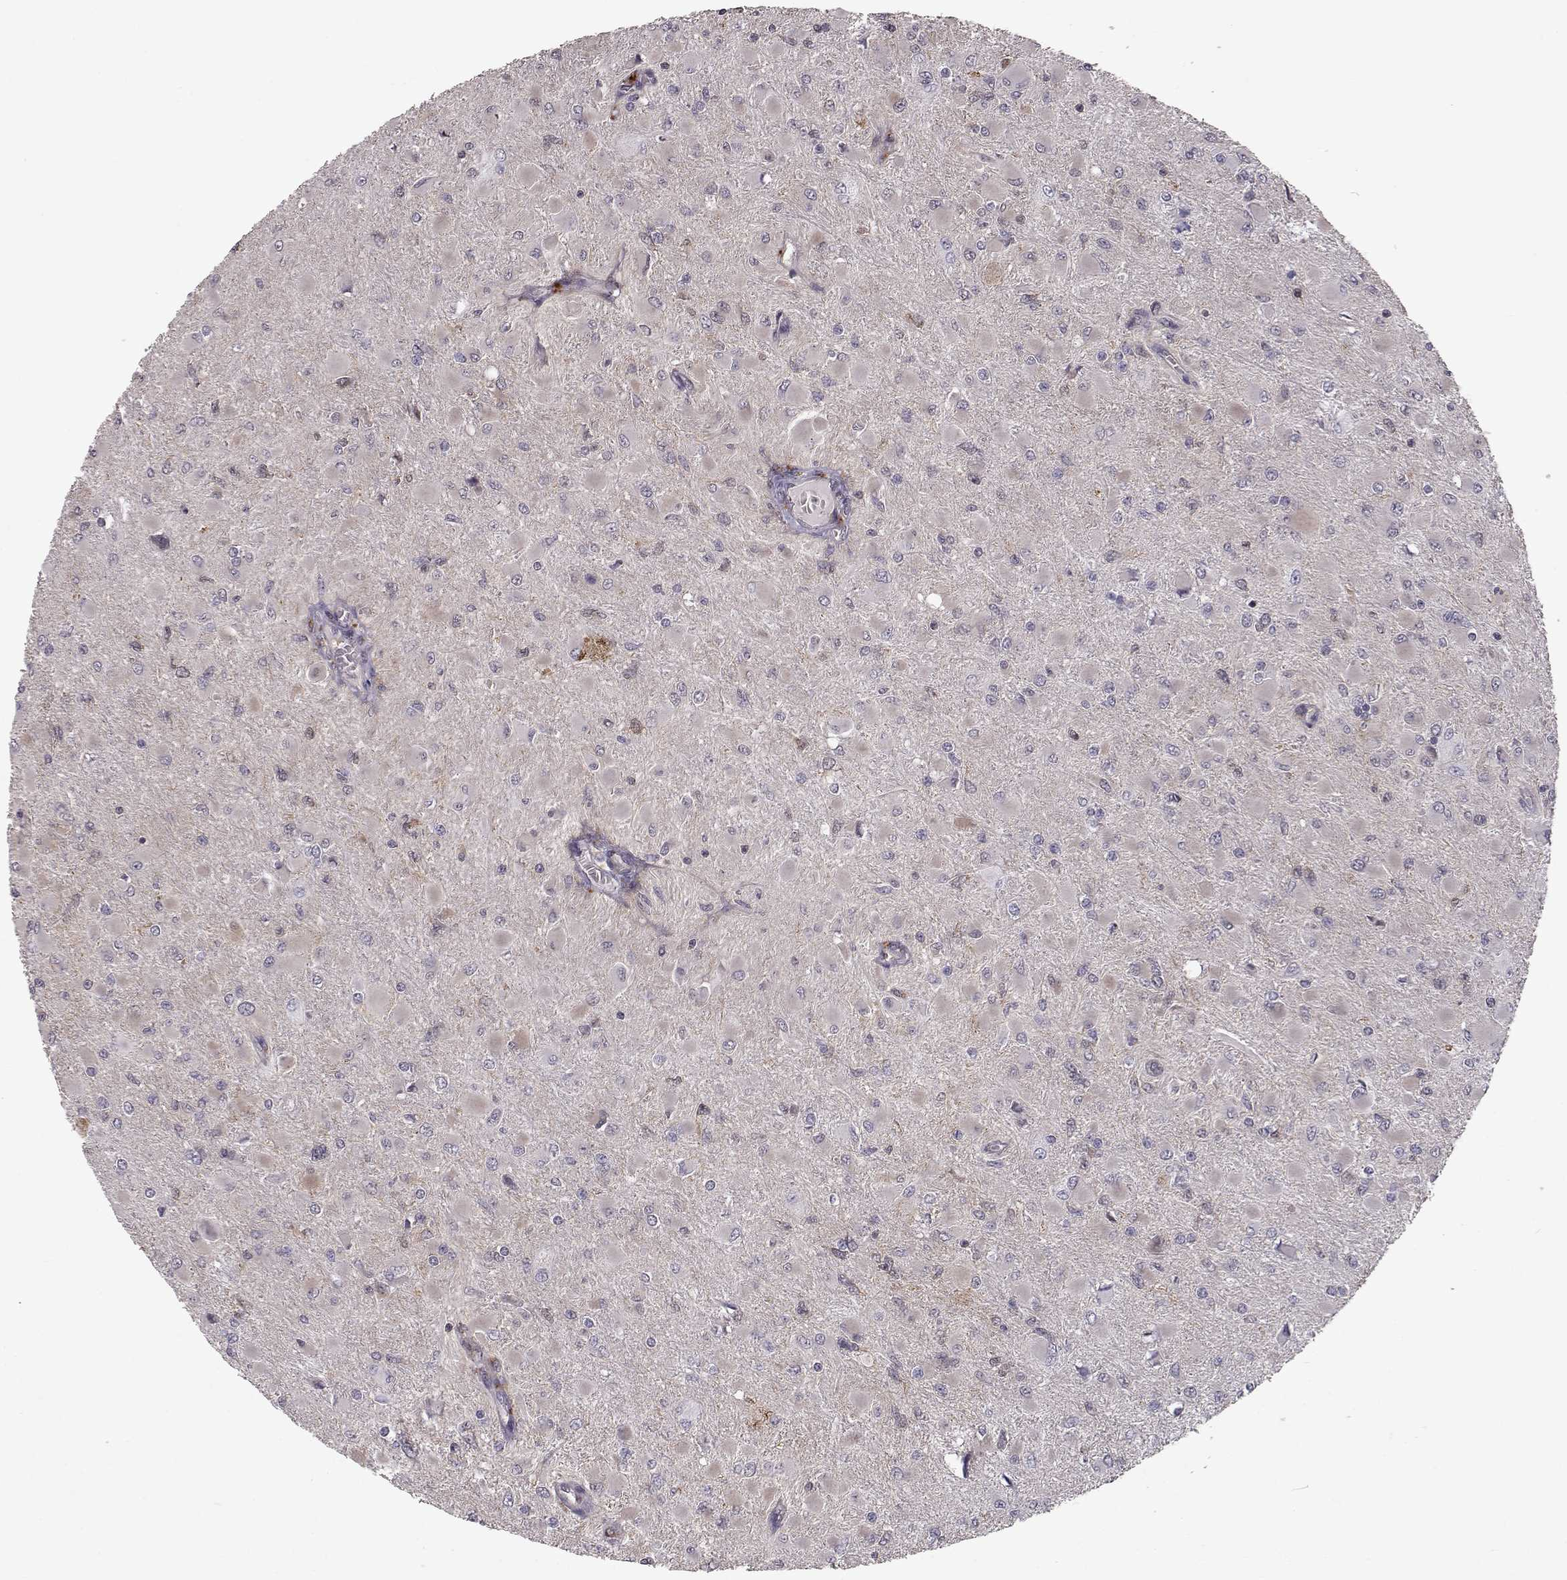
{"staining": {"intensity": "negative", "quantity": "none", "location": "none"}, "tissue": "glioma", "cell_type": "Tumor cells", "image_type": "cancer", "snomed": [{"axis": "morphology", "description": "Glioma, malignant, High grade"}, {"axis": "topography", "description": "Cerebral cortex"}], "caption": "This is an IHC photomicrograph of human malignant glioma (high-grade). There is no positivity in tumor cells.", "gene": "RANBP1", "patient": {"sex": "female", "age": 36}}